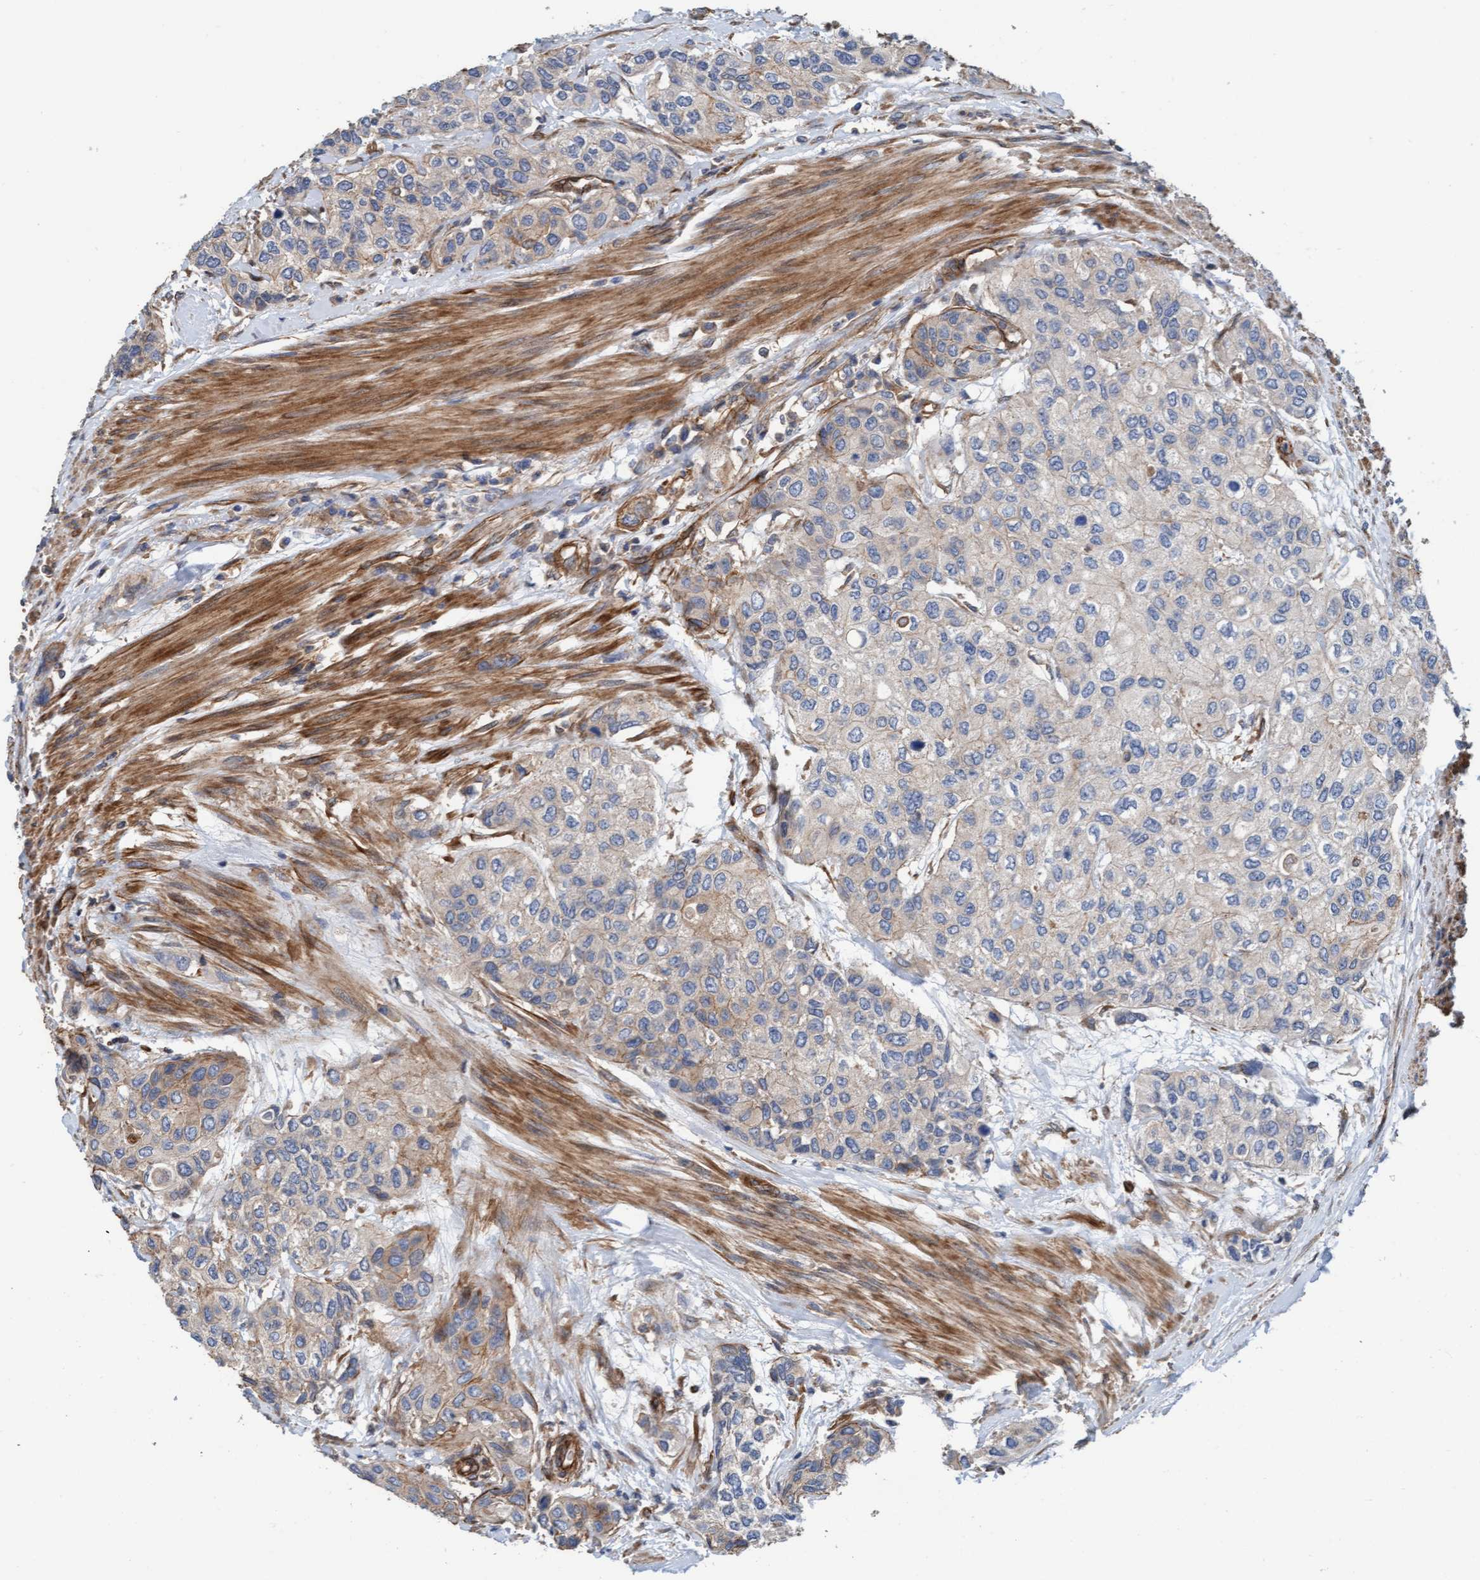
{"staining": {"intensity": "weak", "quantity": "<25%", "location": "cytoplasmic/membranous"}, "tissue": "urothelial cancer", "cell_type": "Tumor cells", "image_type": "cancer", "snomed": [{"axis": "morphology", "description": "Urothelial carcinoma, High grade"}, {"axis": "topography", "description": "Urinary bladder"}], "caption": "A high-resolution photomicrograph shows immunohistochemistry (IHC) staining of urothelial carcinoma (high-grade), which reveals no significant expression in tumor cells.", "gene": "STXBP4", "patient": {"sex": "female", "age": 56}}